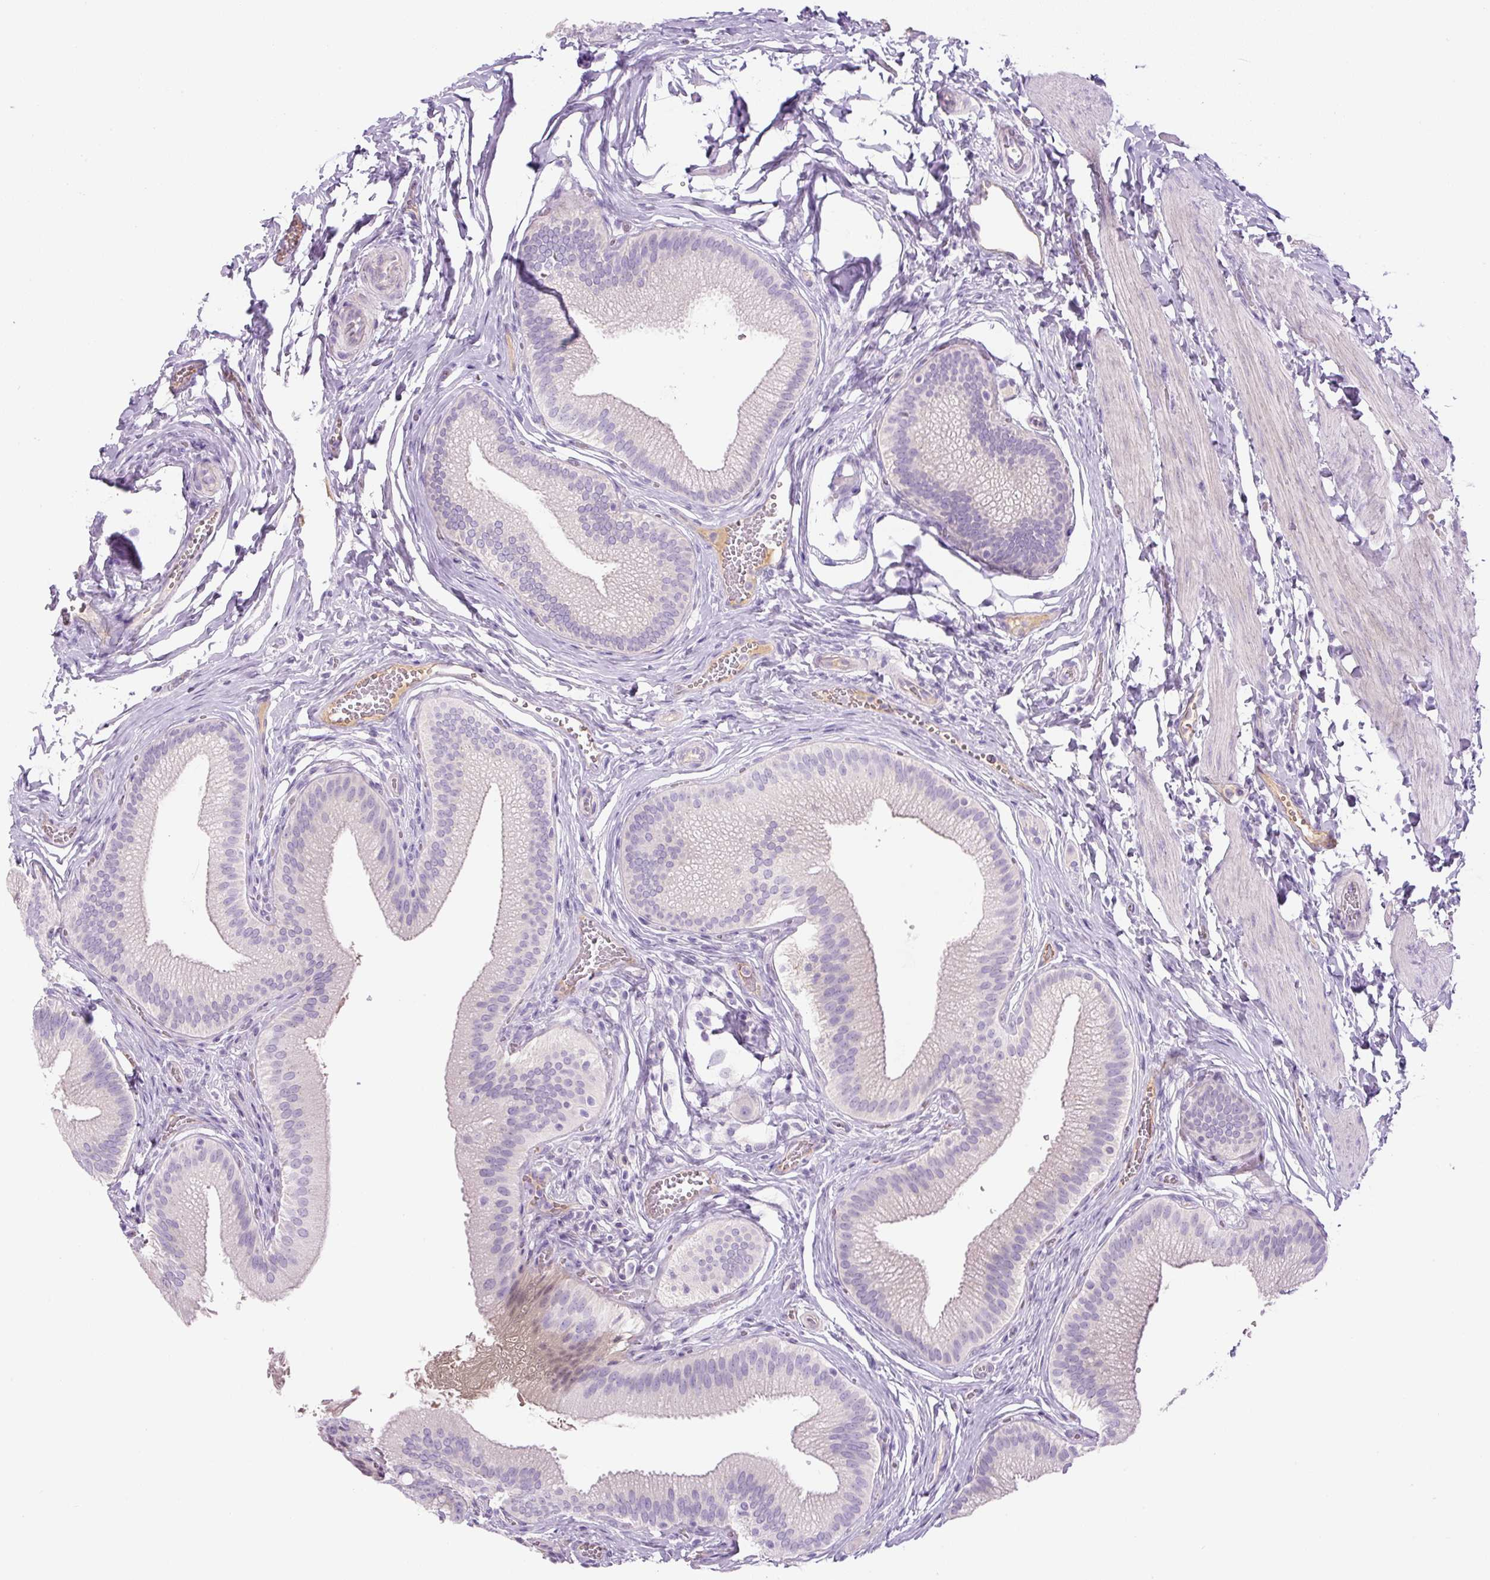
{"staining": {"intensity": "negative", "quantity": "none", "location": "none"}, "tissue": "gallbladder", "cell_type": "Glandular cells", "image_type": "normal", "snomed": [{"axis": "morphology", "description": "Normal tissue, NOS"}, {"axis": "topography", "description": "Gallbladder"}], "caption": "An immunohistochemistry (IHC) image of unremarkable gallbladder is shown. There is no staining in glandular cells of gallbladder.", "gene": "RSPO4", "patient": {"sex": "male", "age": 17}}